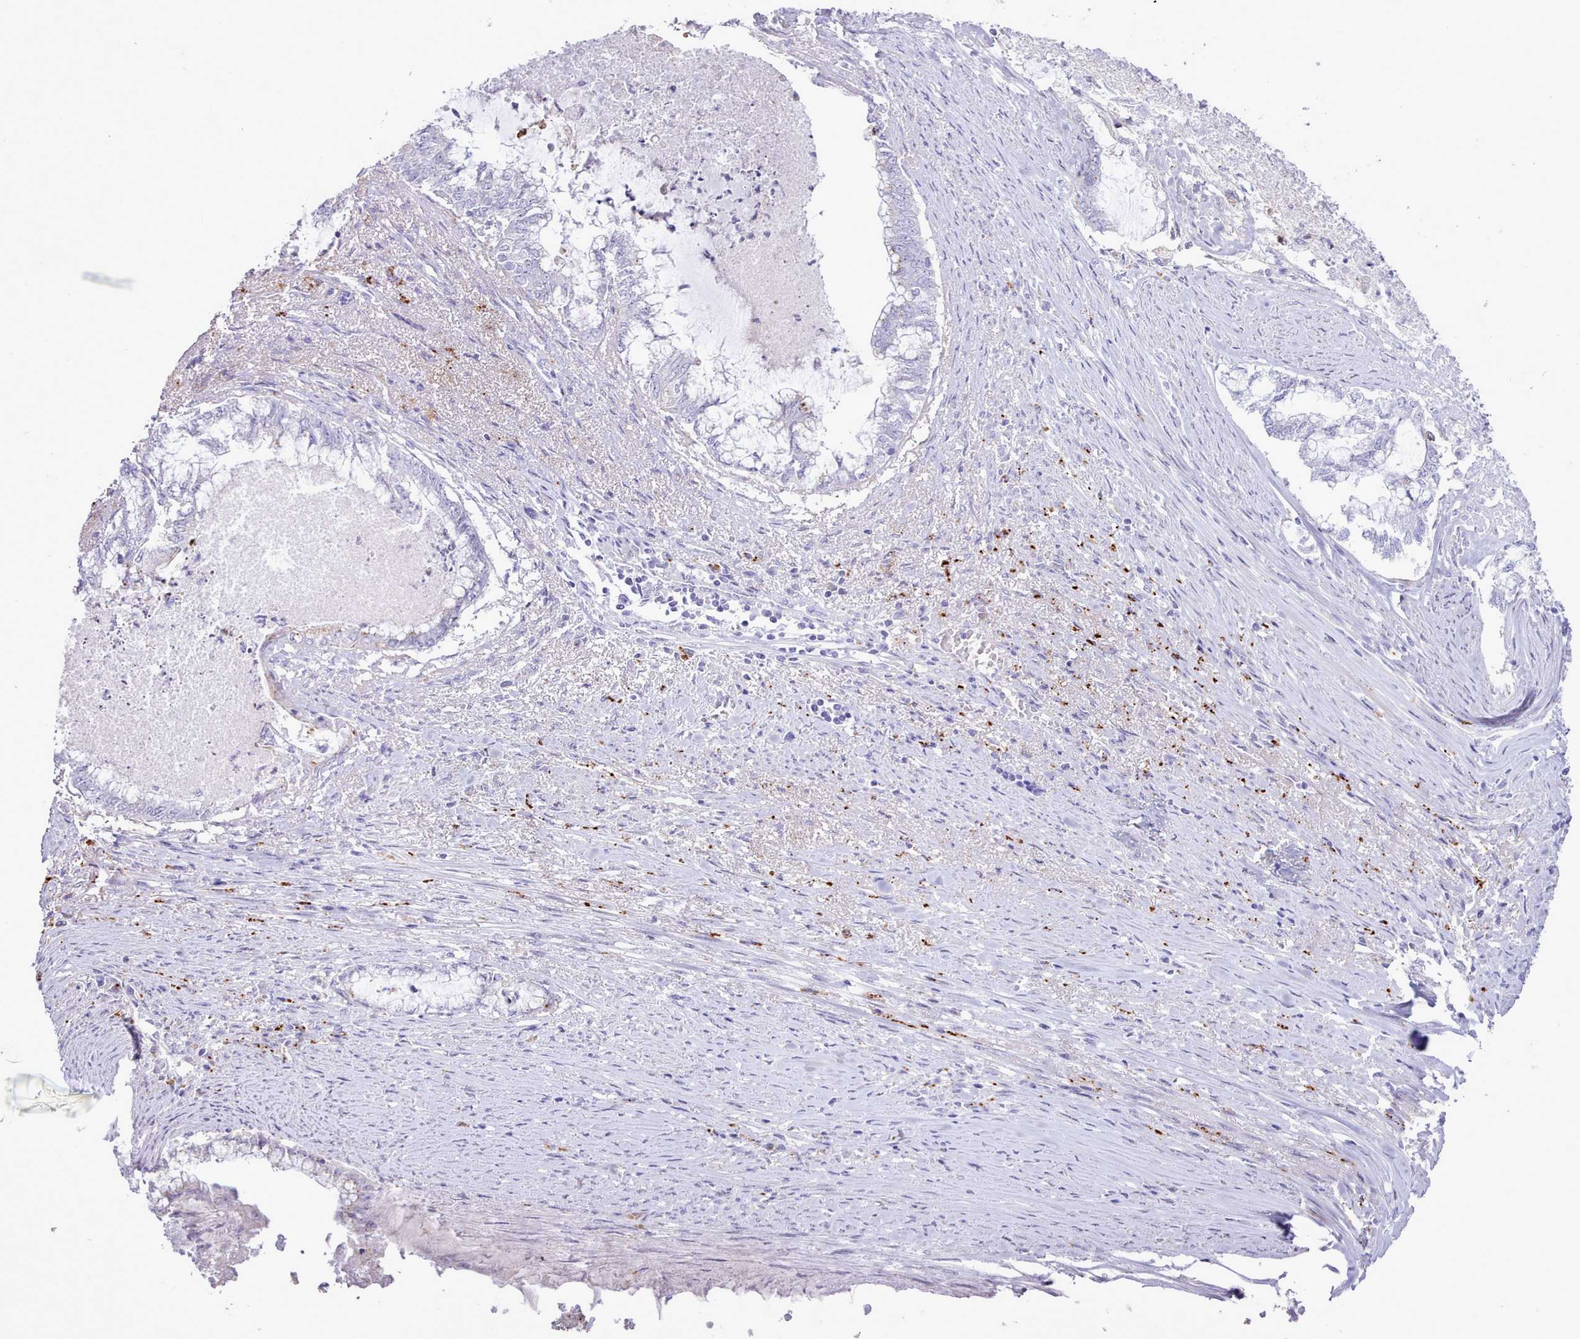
{"staining": {"intensity": "moderate", "quantity": "<25%", "location": "cytoplasmic/membranous"}, "tissue": "endometrial cancer", "cell_type": "Tumor cells", "image_type": "cancer", "snomed": [{"axis": "morphology", "description": "Adenocarcinoma, NOS"}, {"axis": "topography", "description": "Endometrium"}], "caption": "A brown stain shows moderate cytoplasmic/membranous positivity of a protein in human endometrial cancer (adenocarcinoma) tumor cells.", "gene": "SRD5A1", "patient": {"sex": "female", "age": 79}}